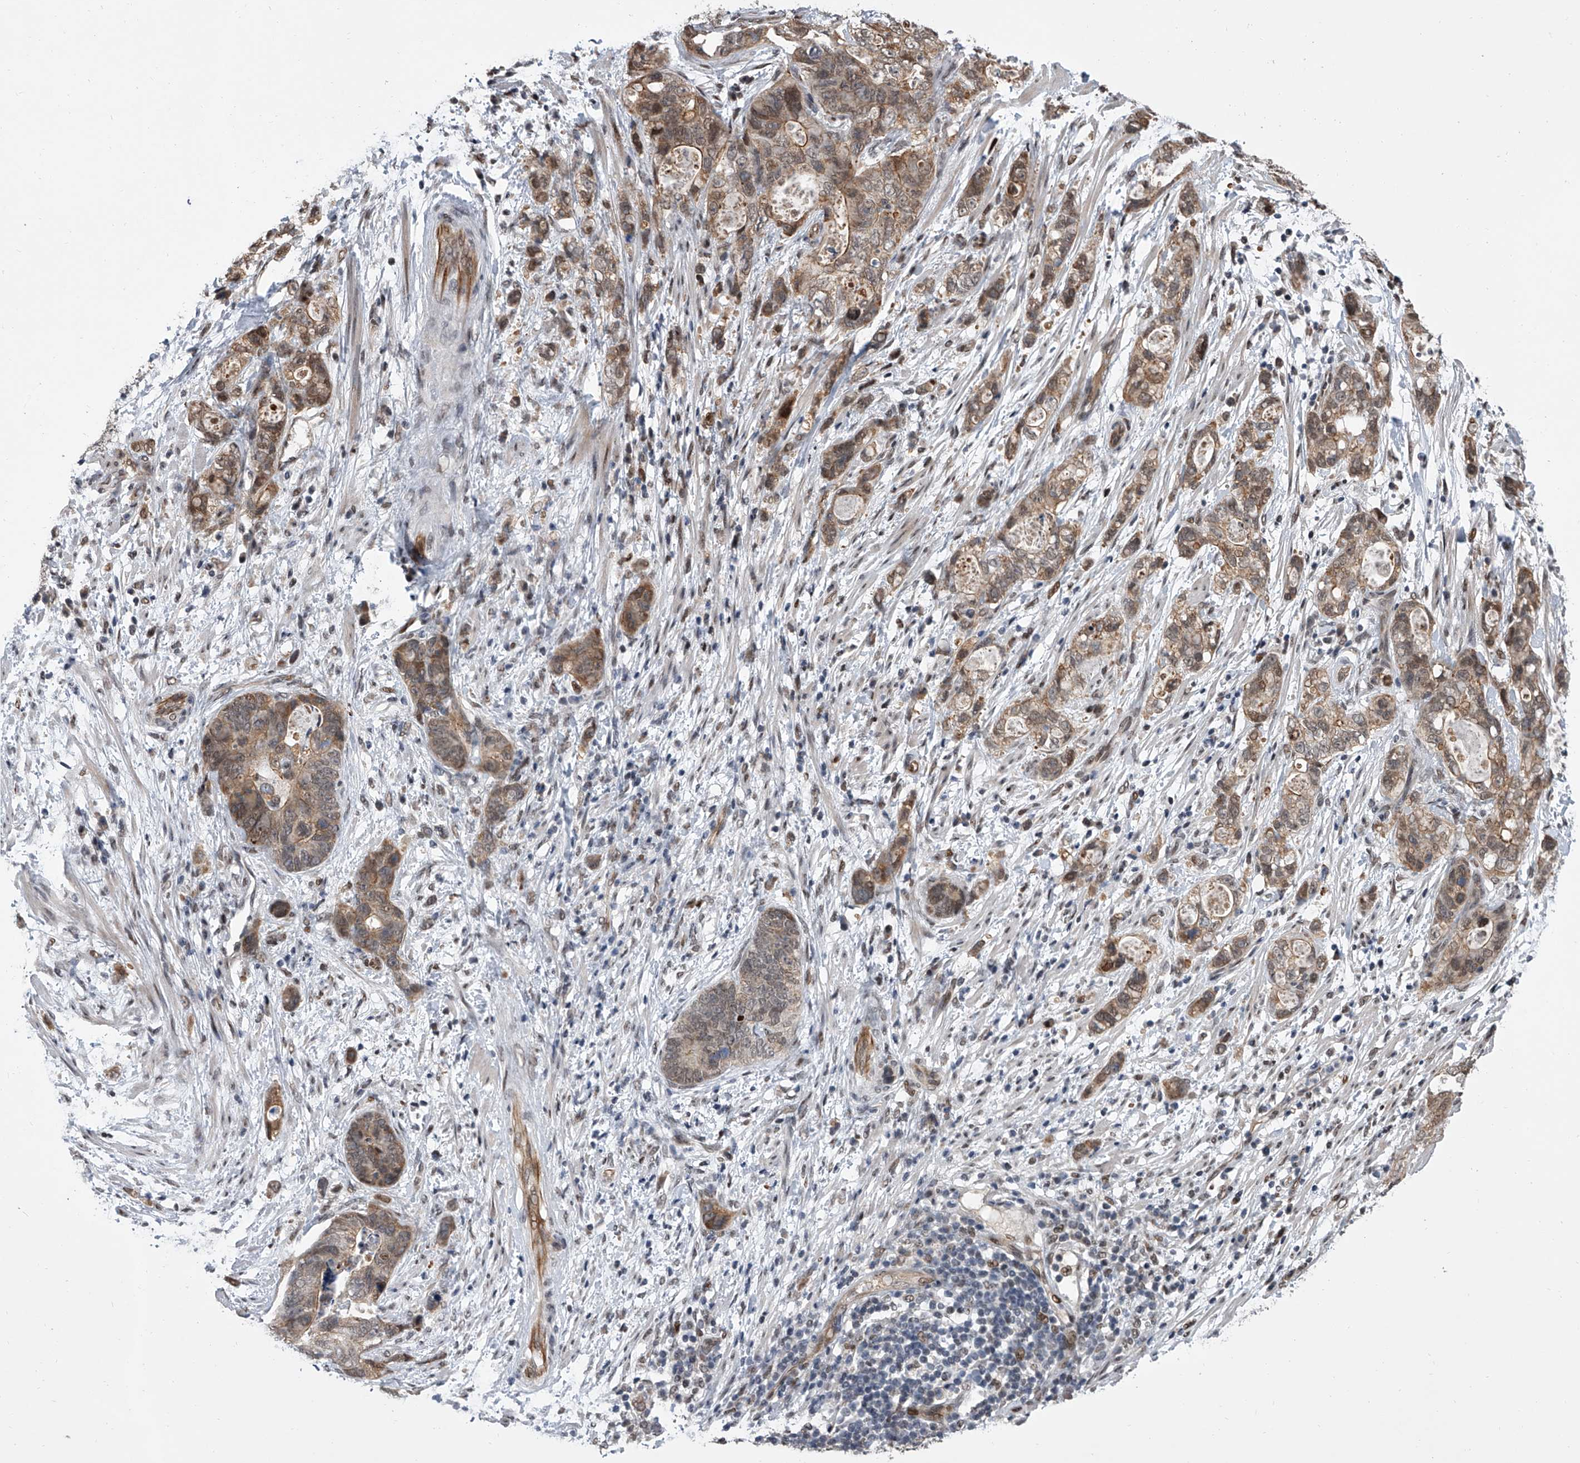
{"staining": {"intensity": "moderate", "quantity": ">75%", "location": "cytoplasmic/membranous,nuclear"}, "tissue": "stomach cancer", "cell_type": "Tumor cells", "image_type": "cancer", "snomed": [{"axis": "morphology", "description": "Normal tissue, NOS"}, {"axis": "morphology", "description": "Adenocarcinoma, NOS"}, {"axis": "topography", "description": "Stomach"}], "caption": "The histopathology image shows staining of adenocarcinoma (stomach), revealing moderate cytoplasmic/membranous and nuclear protein staining (brown color) within tumor cells.", "gene": "ZNF426", "patient": {"sex": "female", "age": 89}}